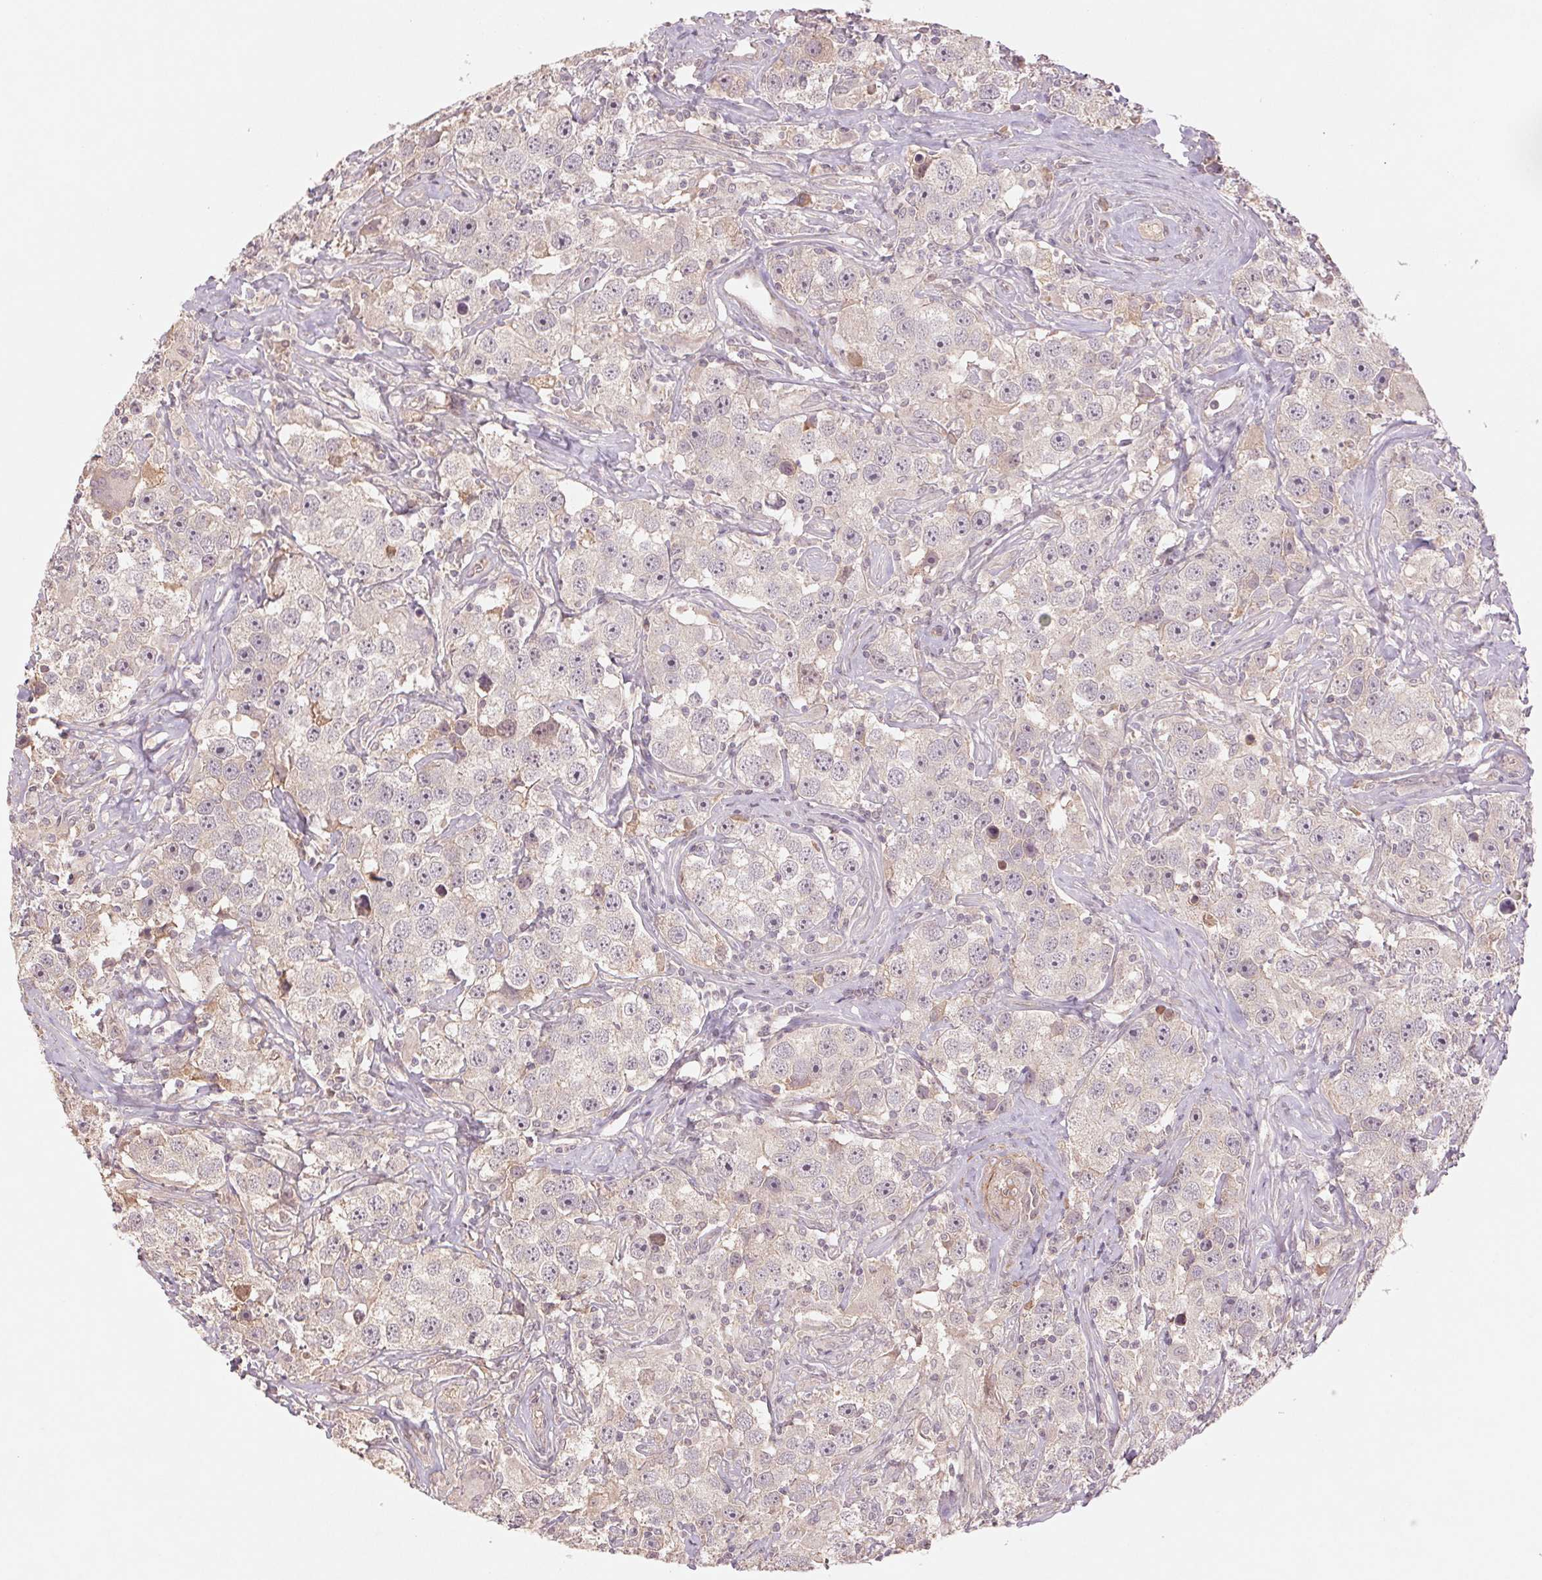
{"staining": {"intensity": "negative", "quantity": "none", "location": "none"}, "tissue": "testis cancer", "cell_type": "Tumor cells", "image_type": "cancer", "snomed": [{"axis": "morphology", "description": "Seminoma, NOS"}, {"axis": "topography", "description": "Testis"}], "caption": "Human testis cancer stained for a protein using immunohistochemistry exhibits no positivity in tumor cells.", "gene": "PPIA", "patient": {"sex": "male", "age": 49}}